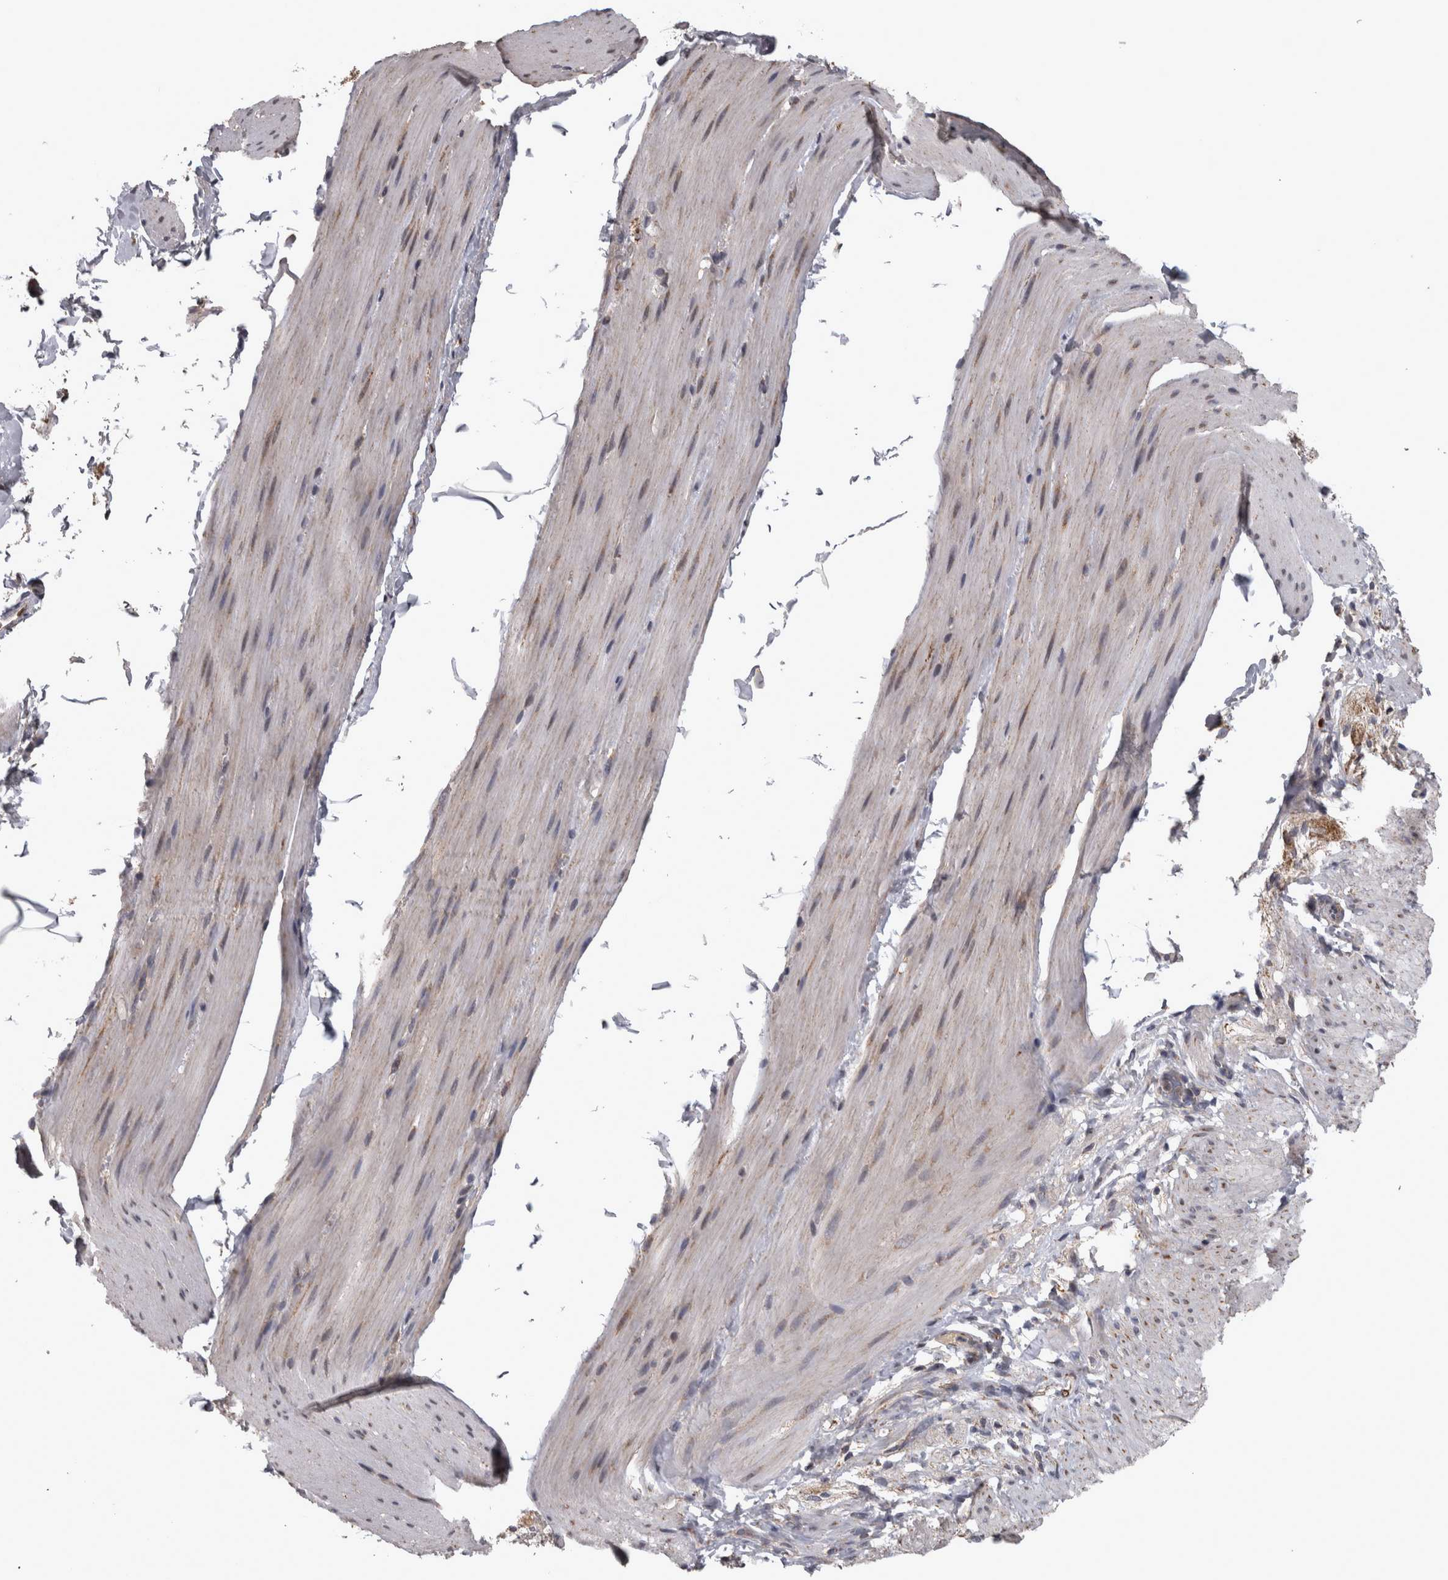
{"staining": {"intensity": "weak", "quantity": "<25%", "location": "cytoplasmic/membranous"}, "tissue": "smooth muscle", "cell_type": "Smooth muscle cells", "image_type": "normal", "snomed": [{"axis": "morphology", "description": "Normal tissue, NOS"}, {"axis": "topography", "description": "Smooth muscle"}, {"axis": "topography", "description": "Small intestine"}], "caption": "An IHC photomicrograph of benign smooth muscle is shown. There is no staining in smooth muscle cells of smooth muscle.", "gene": "DBT", "patient": {"sex": "female", "age": 84}}